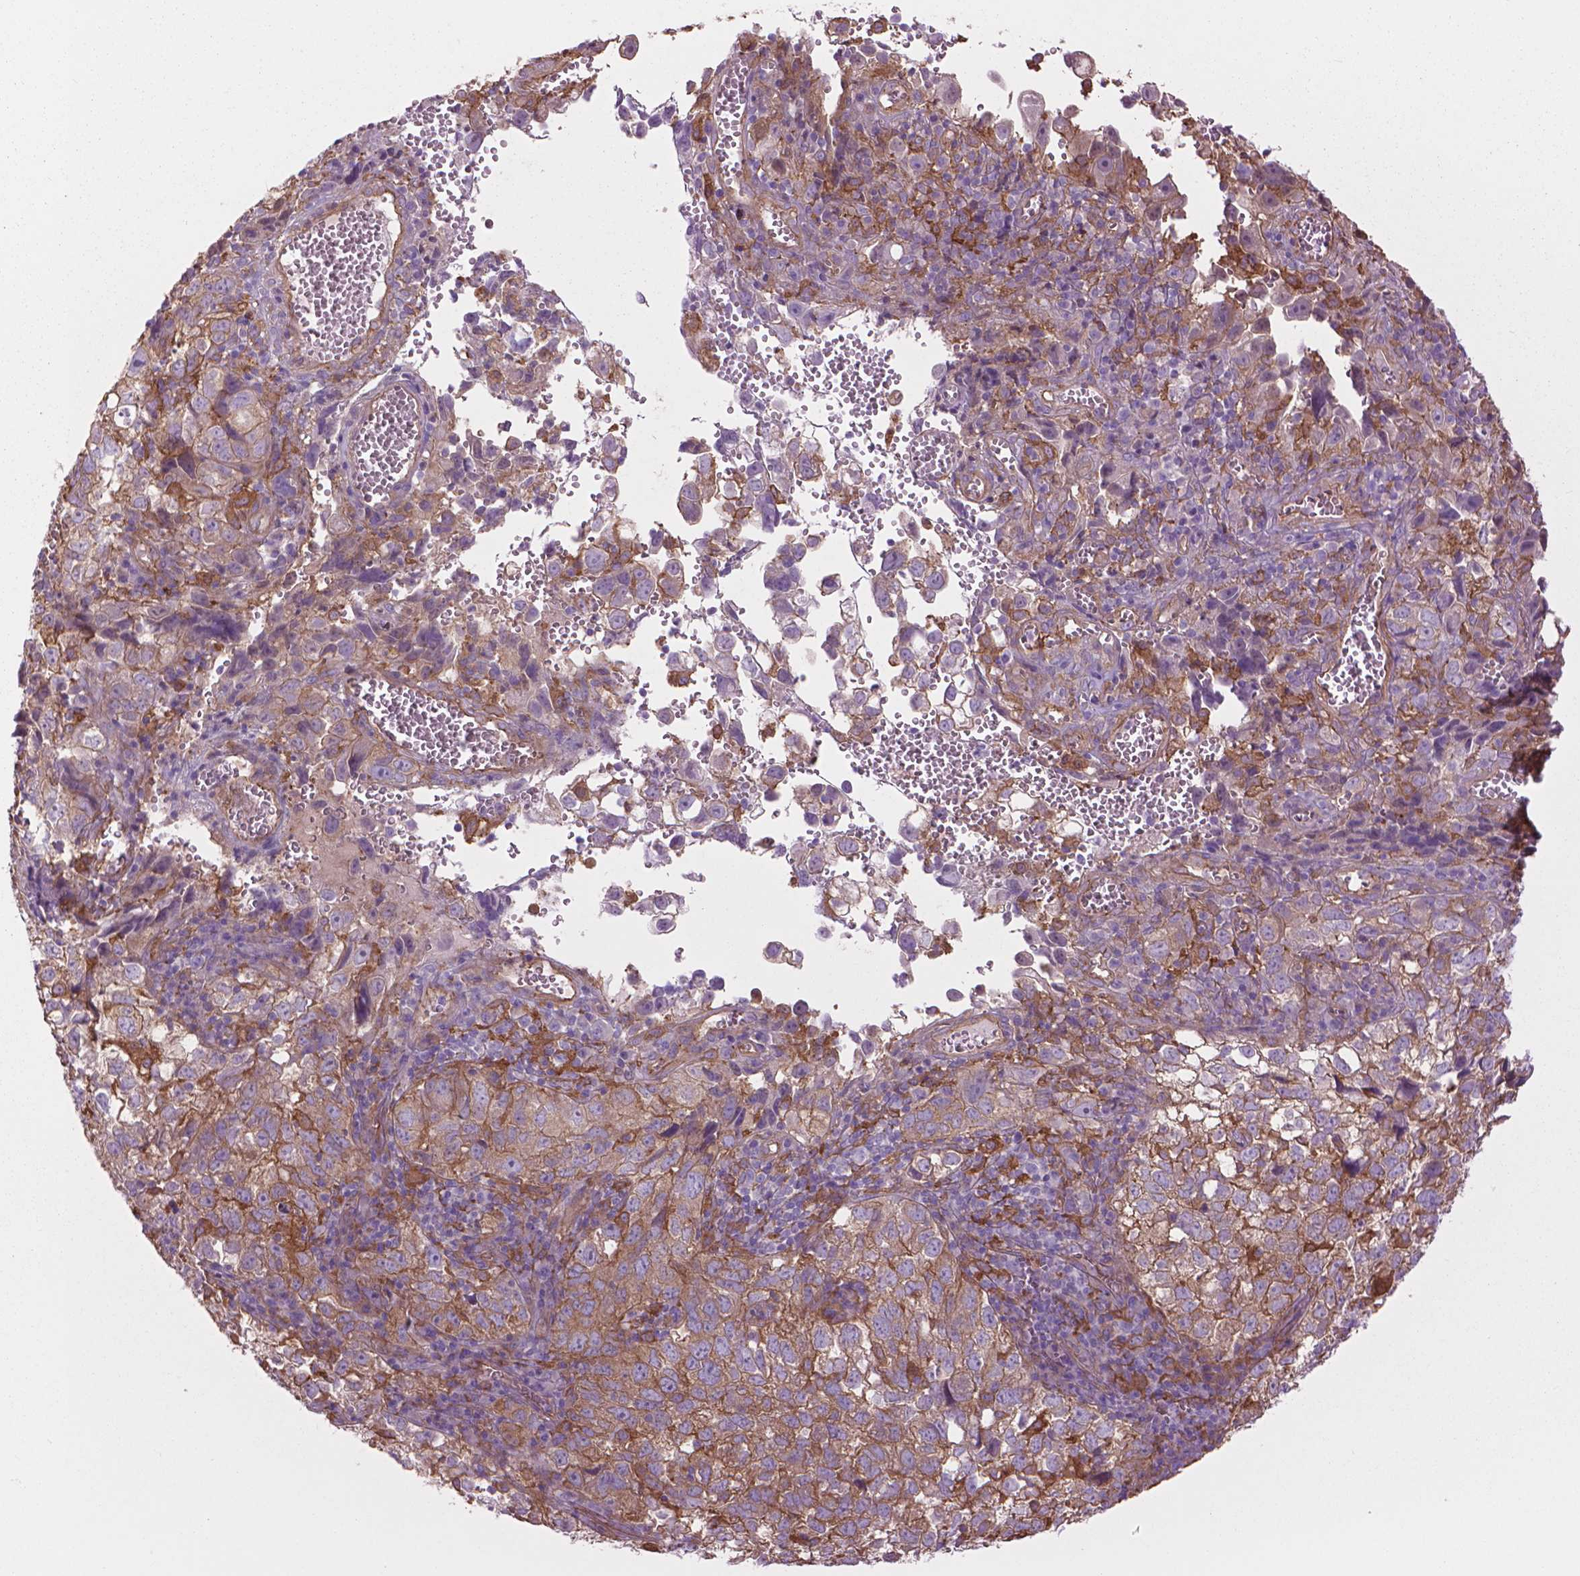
{"staining": {"intensity": "weak", "quantity": "25%-75%", "location": "cytoplasmic/membranous"}, "tissue": "cervical cancer", "cell_type": "Tumor cells", "image_type": "cancer", "snomed": [{"axis": "morphology", "description": "Squamous cell carcinoma, NOS"}, {"axis": "topography", "description": "Cervix"}], "caption": "Immunohistochemical staining of human cervical cancer shows low levels of weak cytoplasmic/membranous staining in approximately 25%-75% of tumor cells. (Brightfield microscopy of DAB IHC at high magnification).", "gene": "CORO1B", "patient": {"sex": "female", "age": 55}}